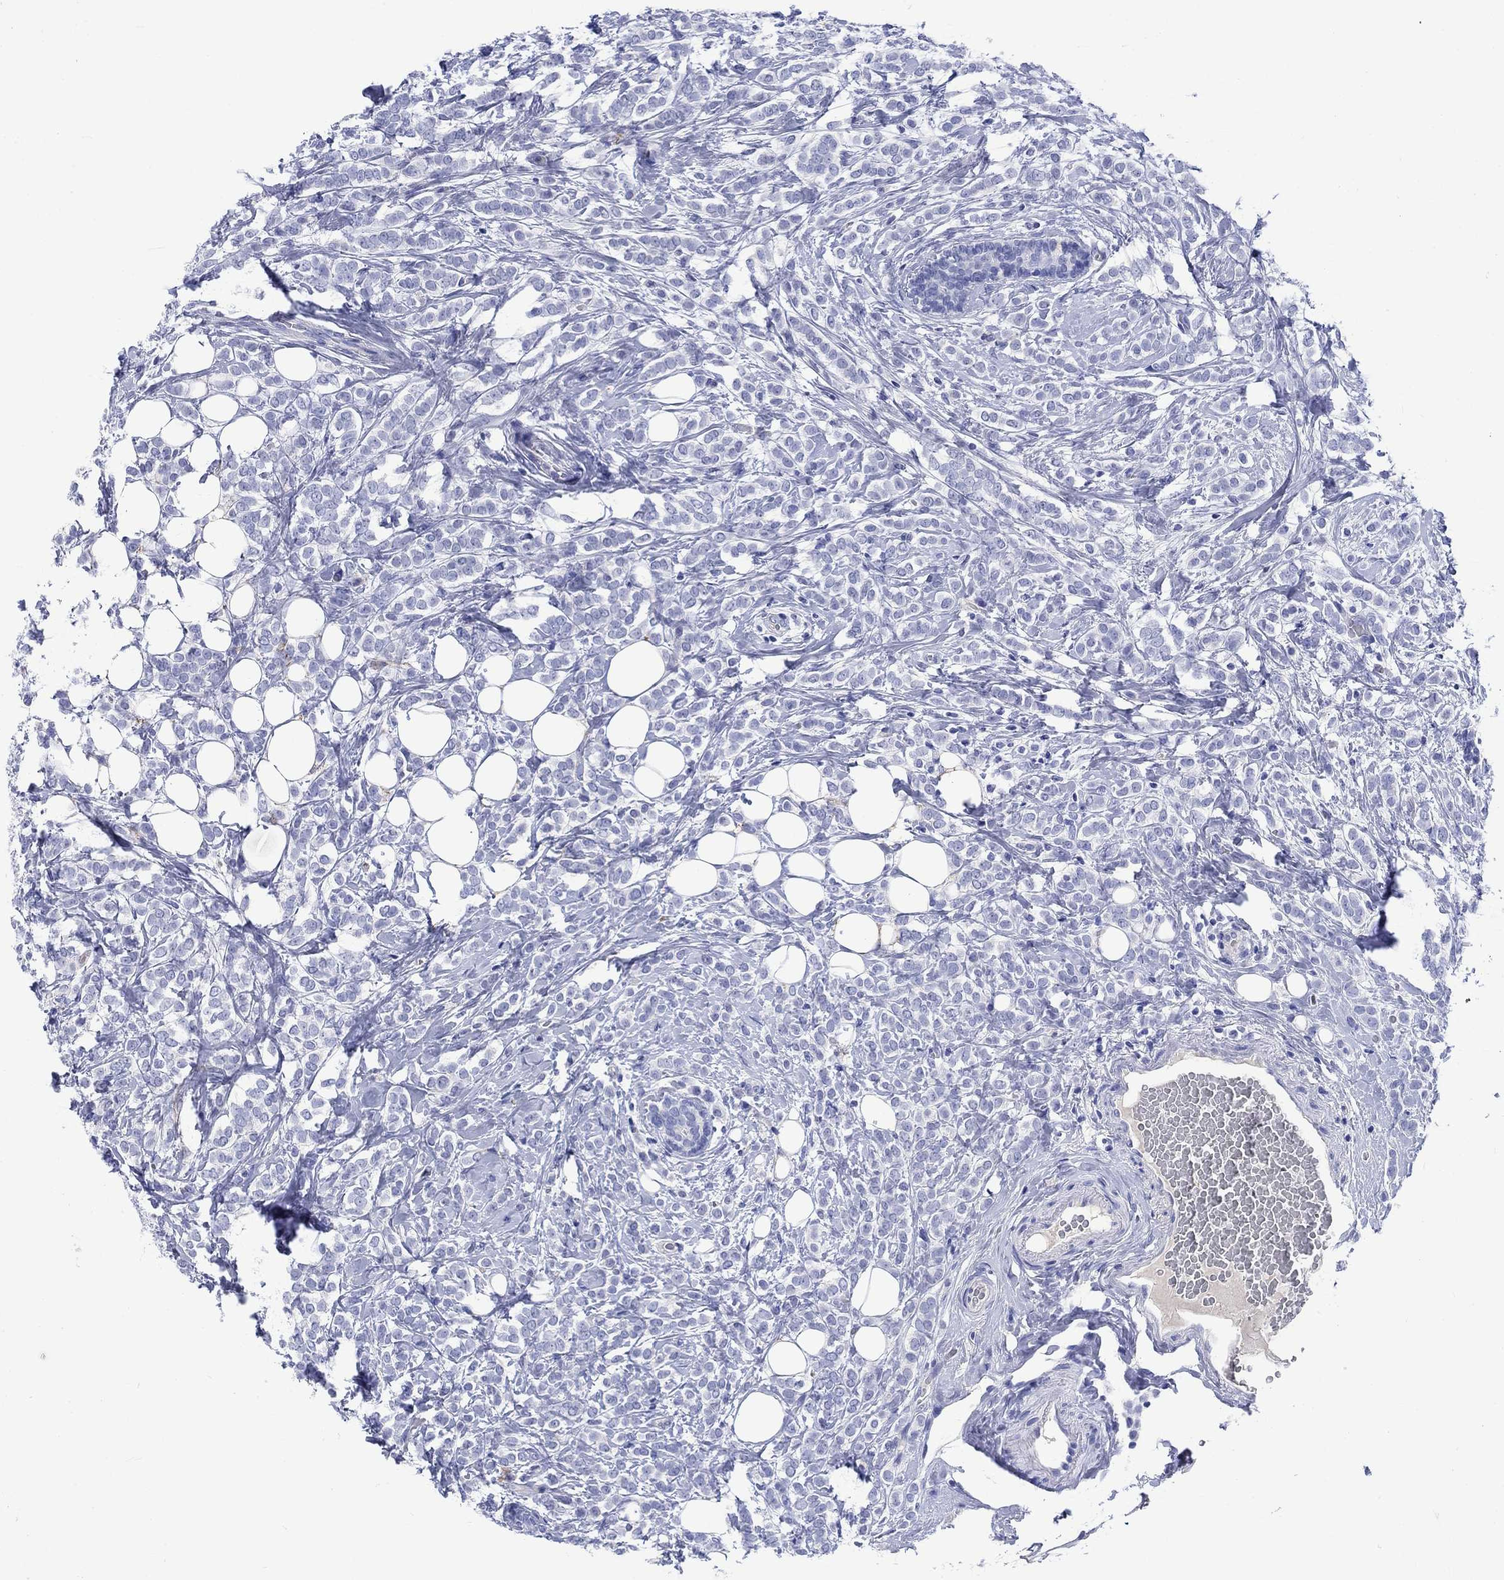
{"staining": {"intensity": "negative", "quantity": "none", "location": "none"}, "tissue": "breast cancer", "cell_type": "Tumor cells", "image_type": "cancer", "snomed": [{"axis": "morphology", "description": "Lobular carcinoma"}, {"axis": "topography", "description": "Breast"}], "caption": "Breast lobular carcinoma stained for a protein using IHC exhibits no expression tumor cells.", "gene": "CACNG3", "patient": {"sex": "female", "age": 49}}